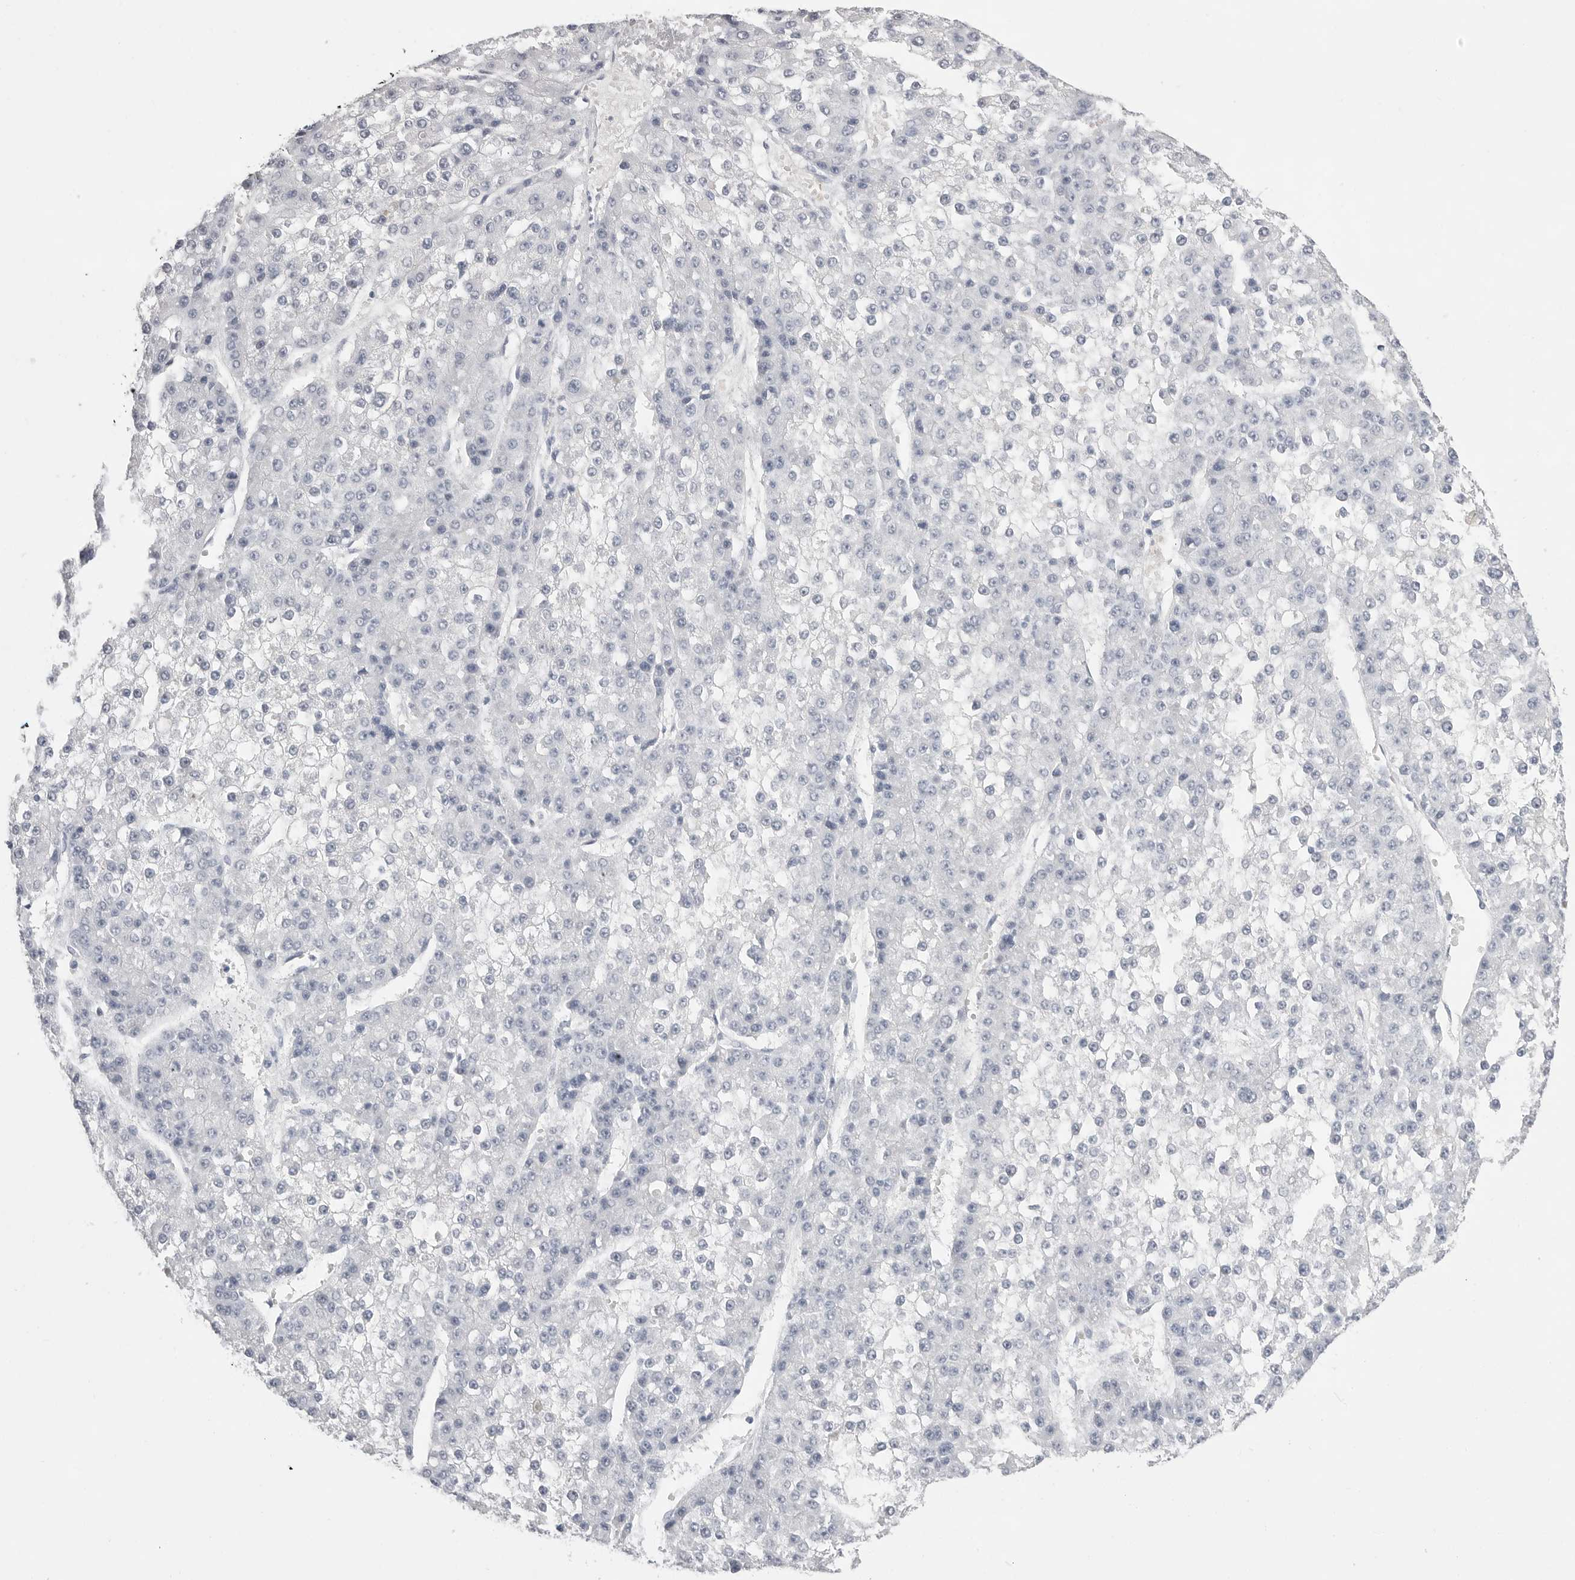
{"staining": {"intensity": "negative", "quantity": "none", "location": "none"}, "tissue": "liver cancer", "cell_type": "Tumor cells", "image_type": "cancer", "snomed": [{"axis": "morphology", "description": "Carcinoma, Hepatocellular, NOS"}, {"axis": "topography", "description": "Liver"}], "caption": "Protein analysis of liver cancer (hepatocellular carcinoma) demonstrates no significant expression in tumor cells.", "gene": "CPB1", "patient": {"sex": "female", "age": 73}}